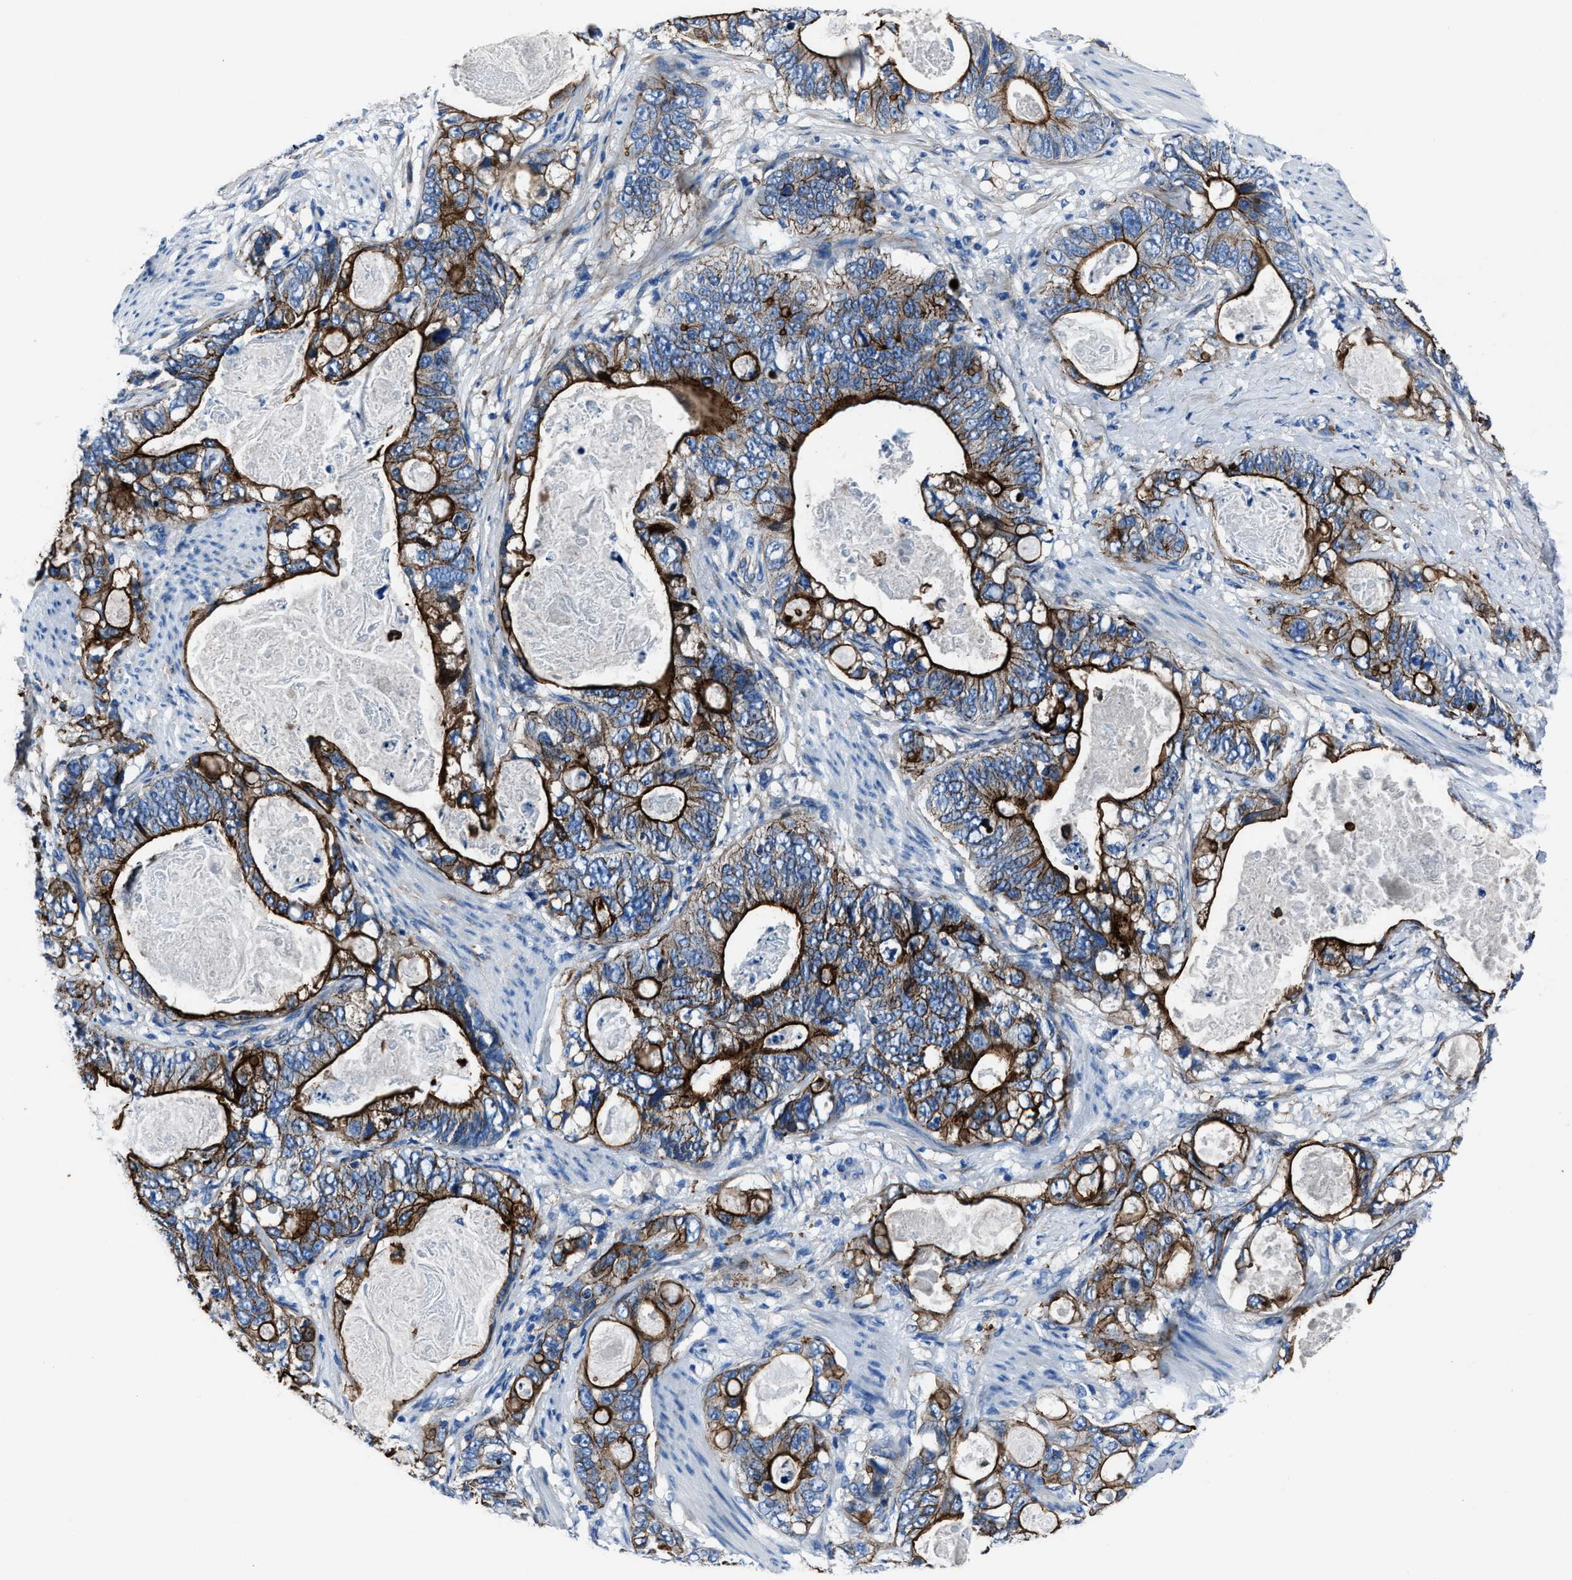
{"staining": {"intensity": "strong", "quantity": ">75%", "location": "cytoplasmic/membranous"}, "tissue": "stomach cancer", "cell_type": "Tumor cells", "image_type": "cancer", "snomed": [{"axis": "morphology", "description": "Normal tissue, NOS"}, {"axis": "morphology", "description": "Adenocarcinoma, NOS"}, {"axis": "topography", "description": "Stomach"}], "caption": "Immunohistochemical staining of adenocarcinoma (stomach) shows high levels of strong cytoplasmic/membranous protein staining in about >75% of tumor cells.", "gene": "LMO7", "patient": {"sex": "female", "age": 89}}